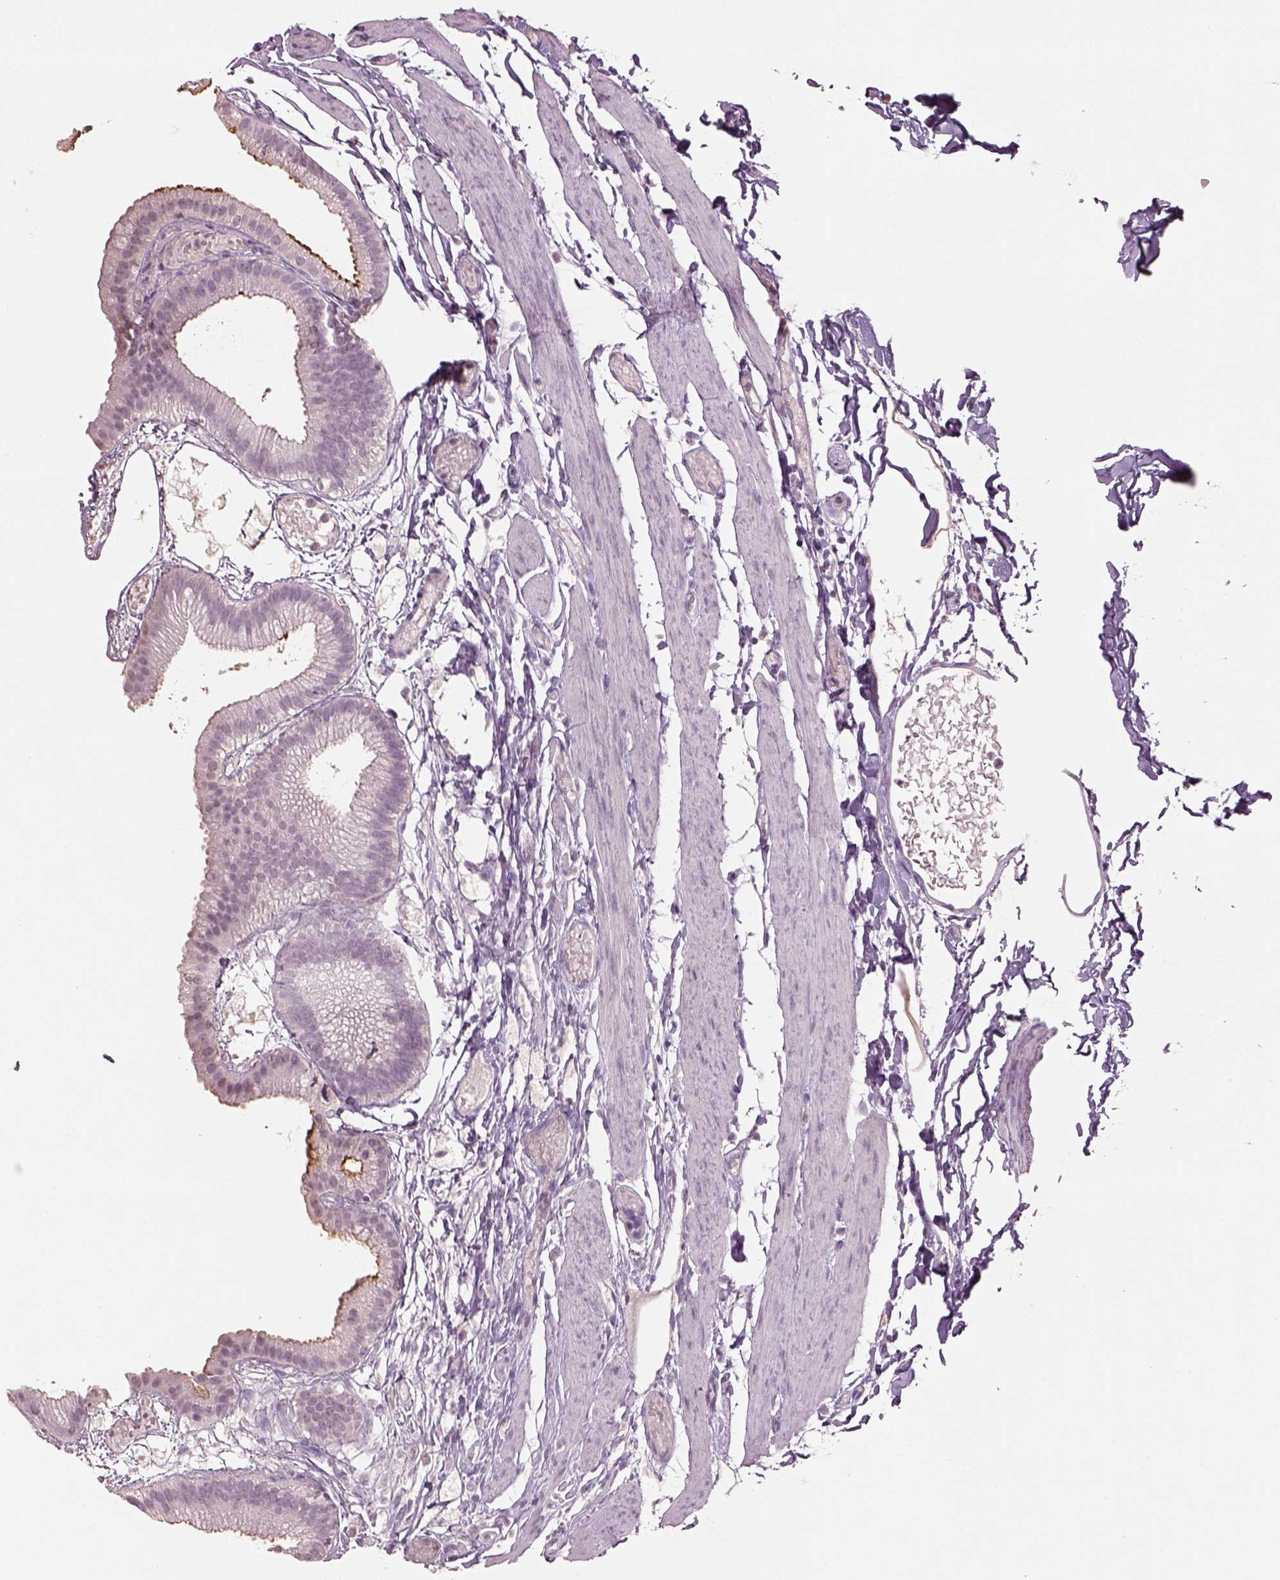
{"staining": {"intensity": "negative", "quantity": "none", "location": "none"}, "tissue": "gallbladder", "cell_type": "Glandular cells", "image_type": "normal", "snomed": [{"axis": "morphology", "description": "Normal tissue, NOS"}, {"axis": "topography", "description": "Gallbladder"}], "caption": "IHC micrograph of unremarkable gallbladder stained for a protein (brown), which exhibits no staining in glandular cells.", "gene": "KCNIP3", "patient": {"sex": "female", "age": 45}}